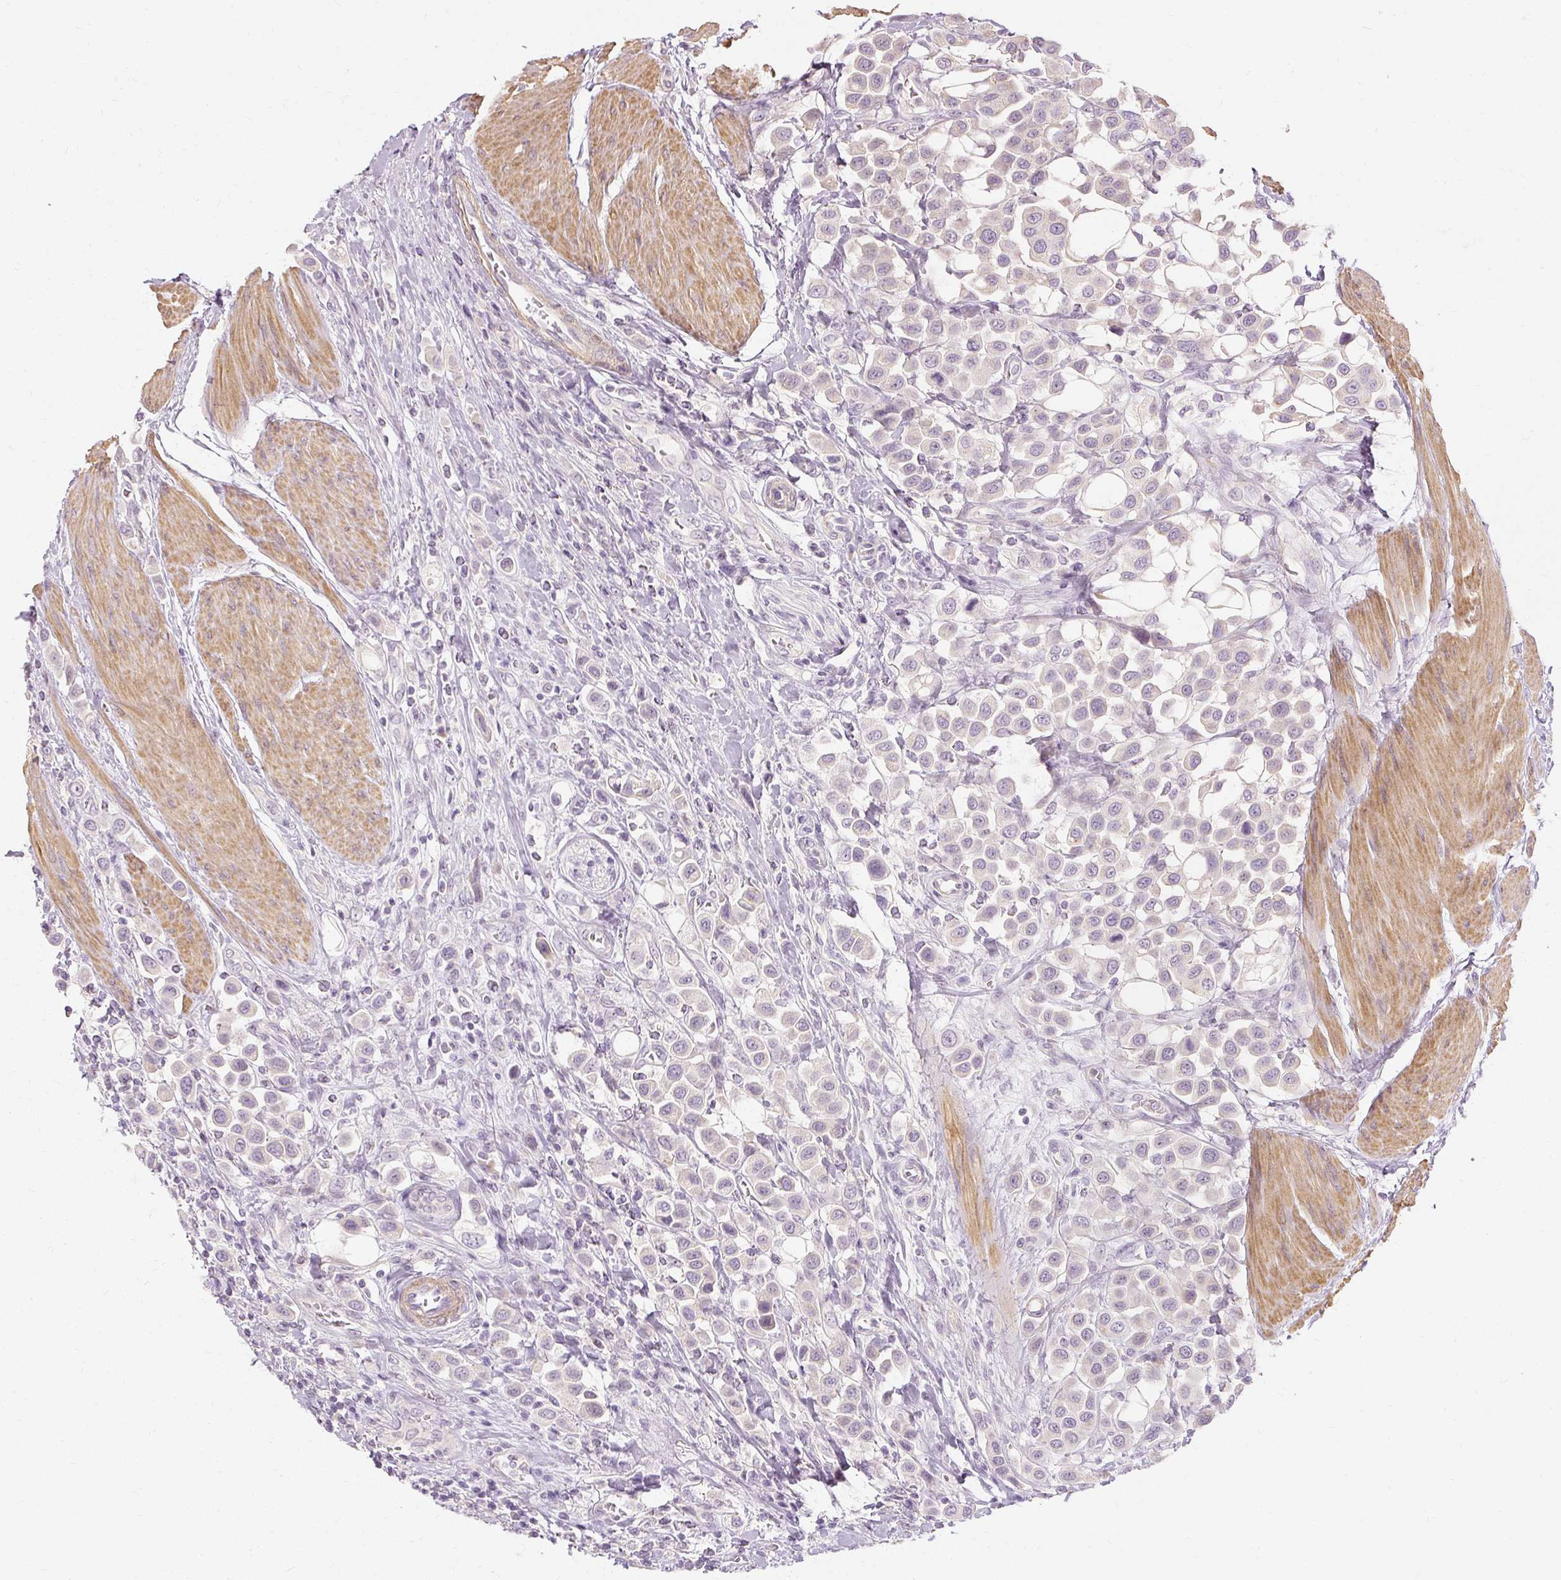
{"staining": {"intensity": "negative", "quantity": "none", "location": "none"}, "tissue": "urothelial cancer", "cell_type": "Tumor cells", "image_type": "cancer", "snomed": [{"axis": "morphology", "description": "Urothelial carcinoma, High grade"}, {"axis": "topography", "description": "Urinary bladder"}], "caption": "This is an immunohistochemistry (IHC) image of urothelial carcinoma (high-grade). There is no positivity in tumor cells.", "gene": "CAPN3", "patient": {"sex": "male", "age": 50}}